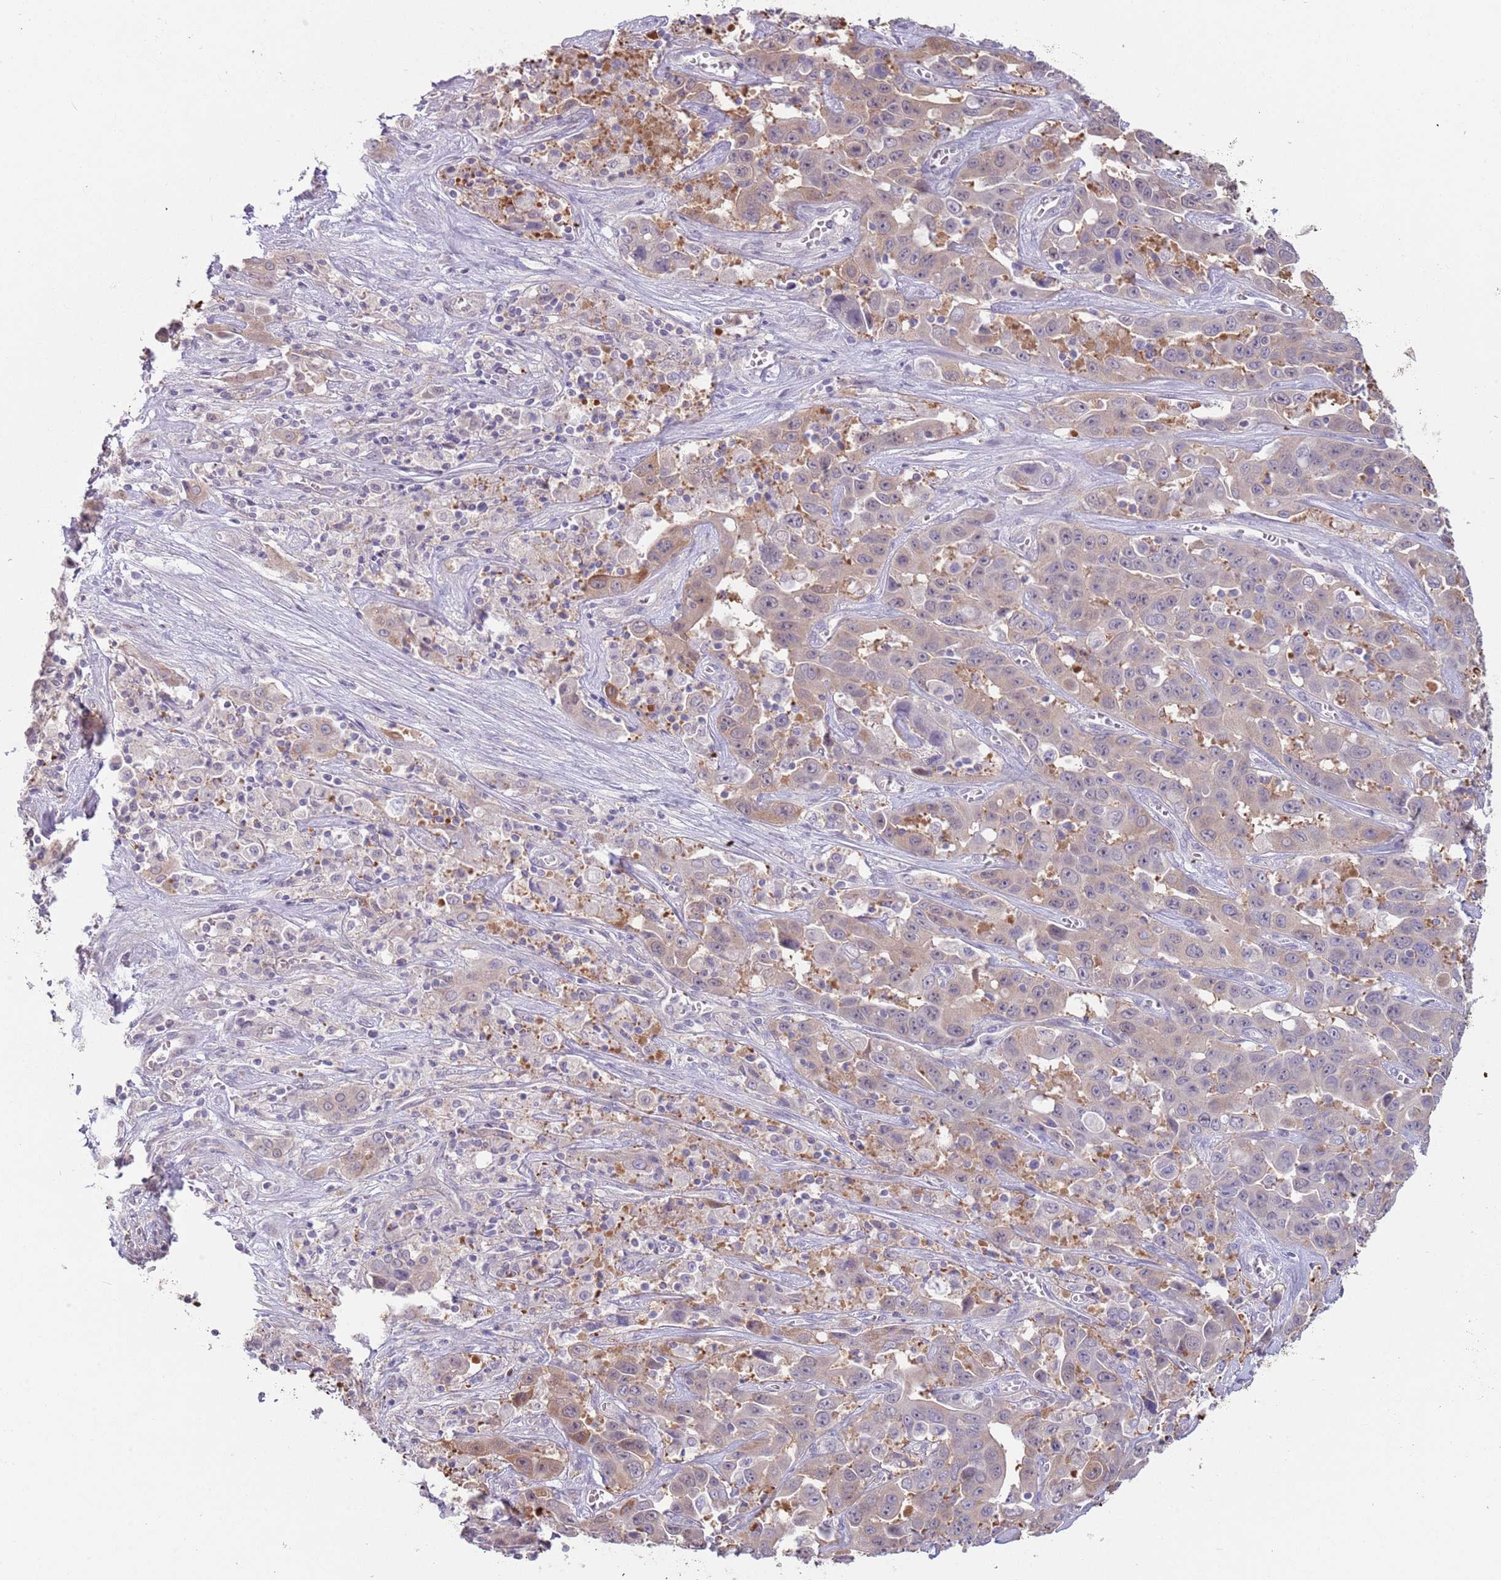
{"staining": {"intensity": "weak", "quantity": "<25%", "location": "cytoplasmic/membranous"}, "tissue": "liver cancer", "cell_type": "Tumor cells", "image_type": "cancer", "snomed": [{"axis": "morphology", "description": "Cholangiocarcinoma"}, {"axis": "topography", "description": "Liver"}], "caption": "Immunohistochemistry micrograph of neoplastic tissue: human liver cholangiocarcinoma stained with DAB (3,3'-diaminobenzidine) demonstrates no significant protein expression in tumor cells.", "gene": "LDHD", "patient": {"sex": "female", "age": 52}}